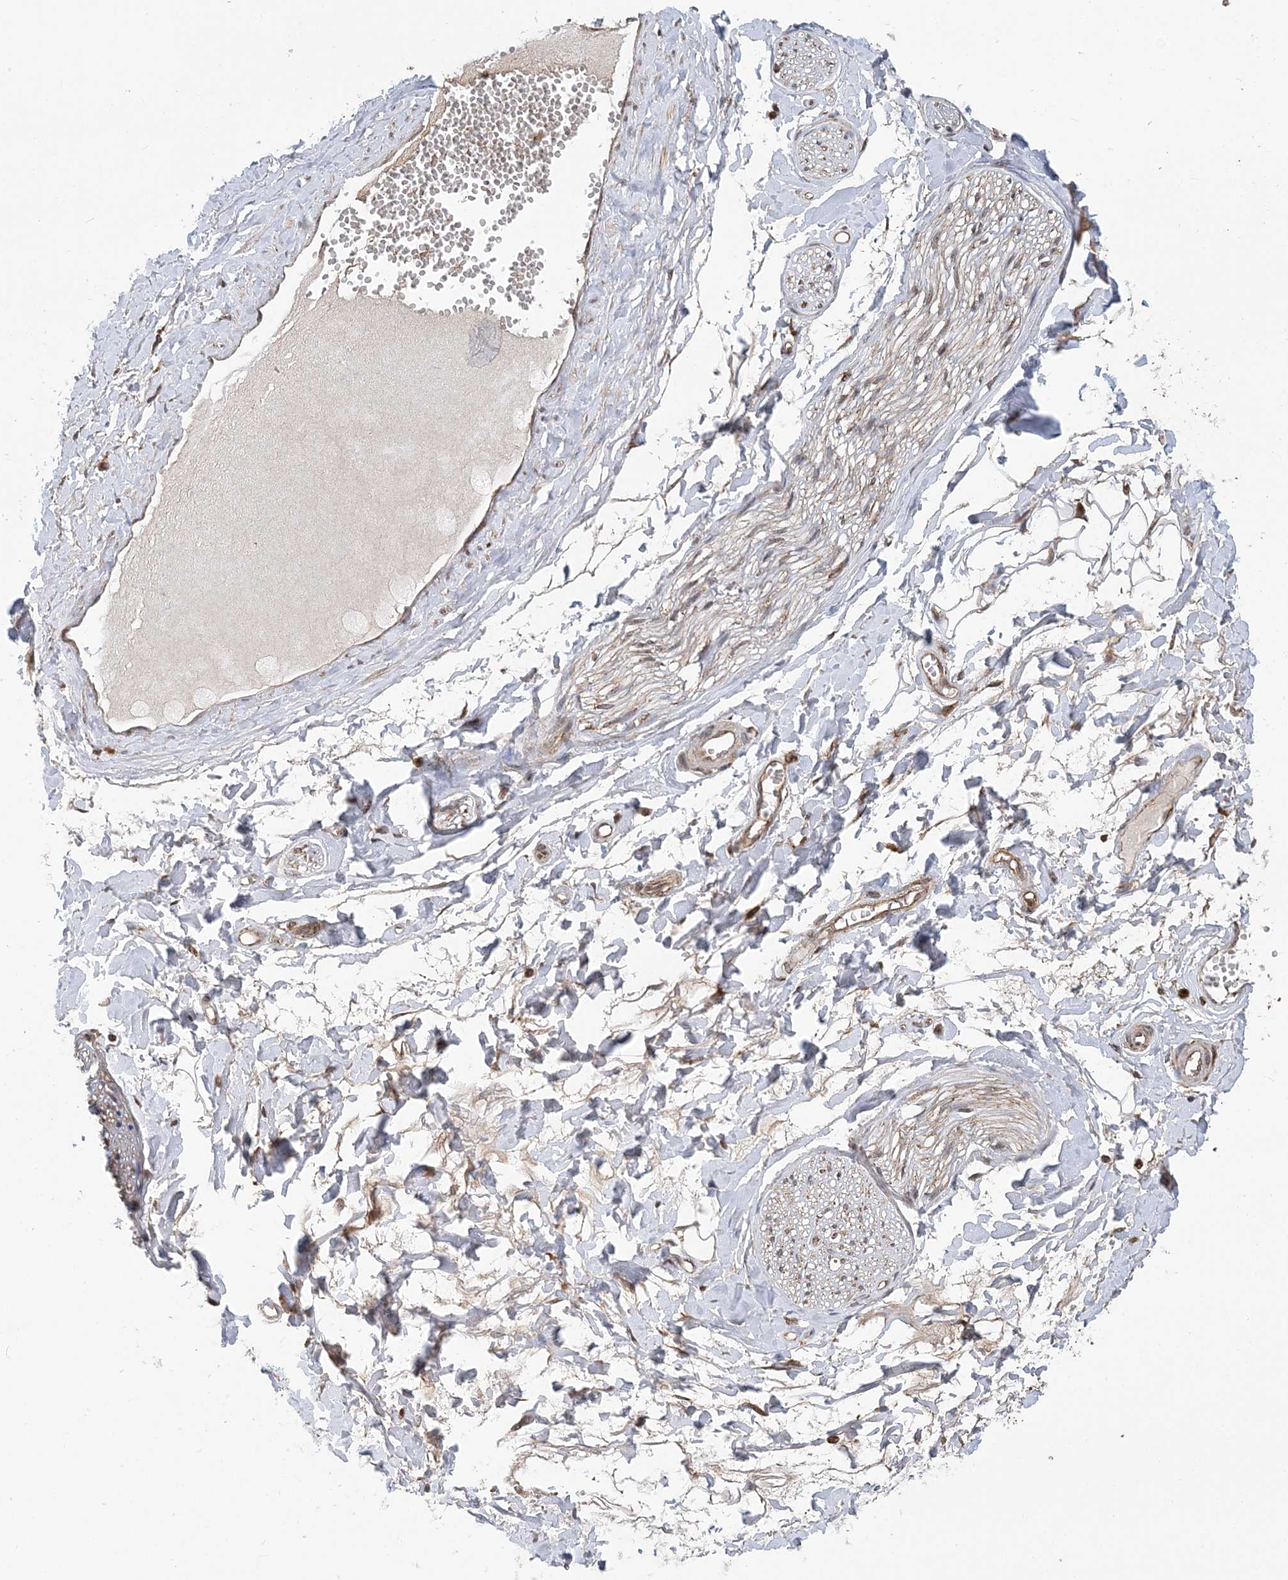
{"staining": {"intensity": "moderate", "quantity": "25%-75%", "location": "cytoplasmic/membranous"}, "tissue": "adipose tissue", "cell_type": "Adipocytes", "image_type": "normal", "snomed": [{"axis": "morphology", "description": "Normal tissue, NOS"}, {"axis": "morphology", "description": "Inflammation, NOS"}, {"axis": "topography", "description": "Salivary gland"}, {"axis": "topography", "description": "Peripheral nerve tissue"}], "caption": "Moderate cytoplasmic/membranous expression is appreciated in approximately 25%-75% of adipocytes in benign adipose tissue. Nuclei are stained in blue.", "gene": "PCBP1", "patient": {"sex": "female", "age": 75}}